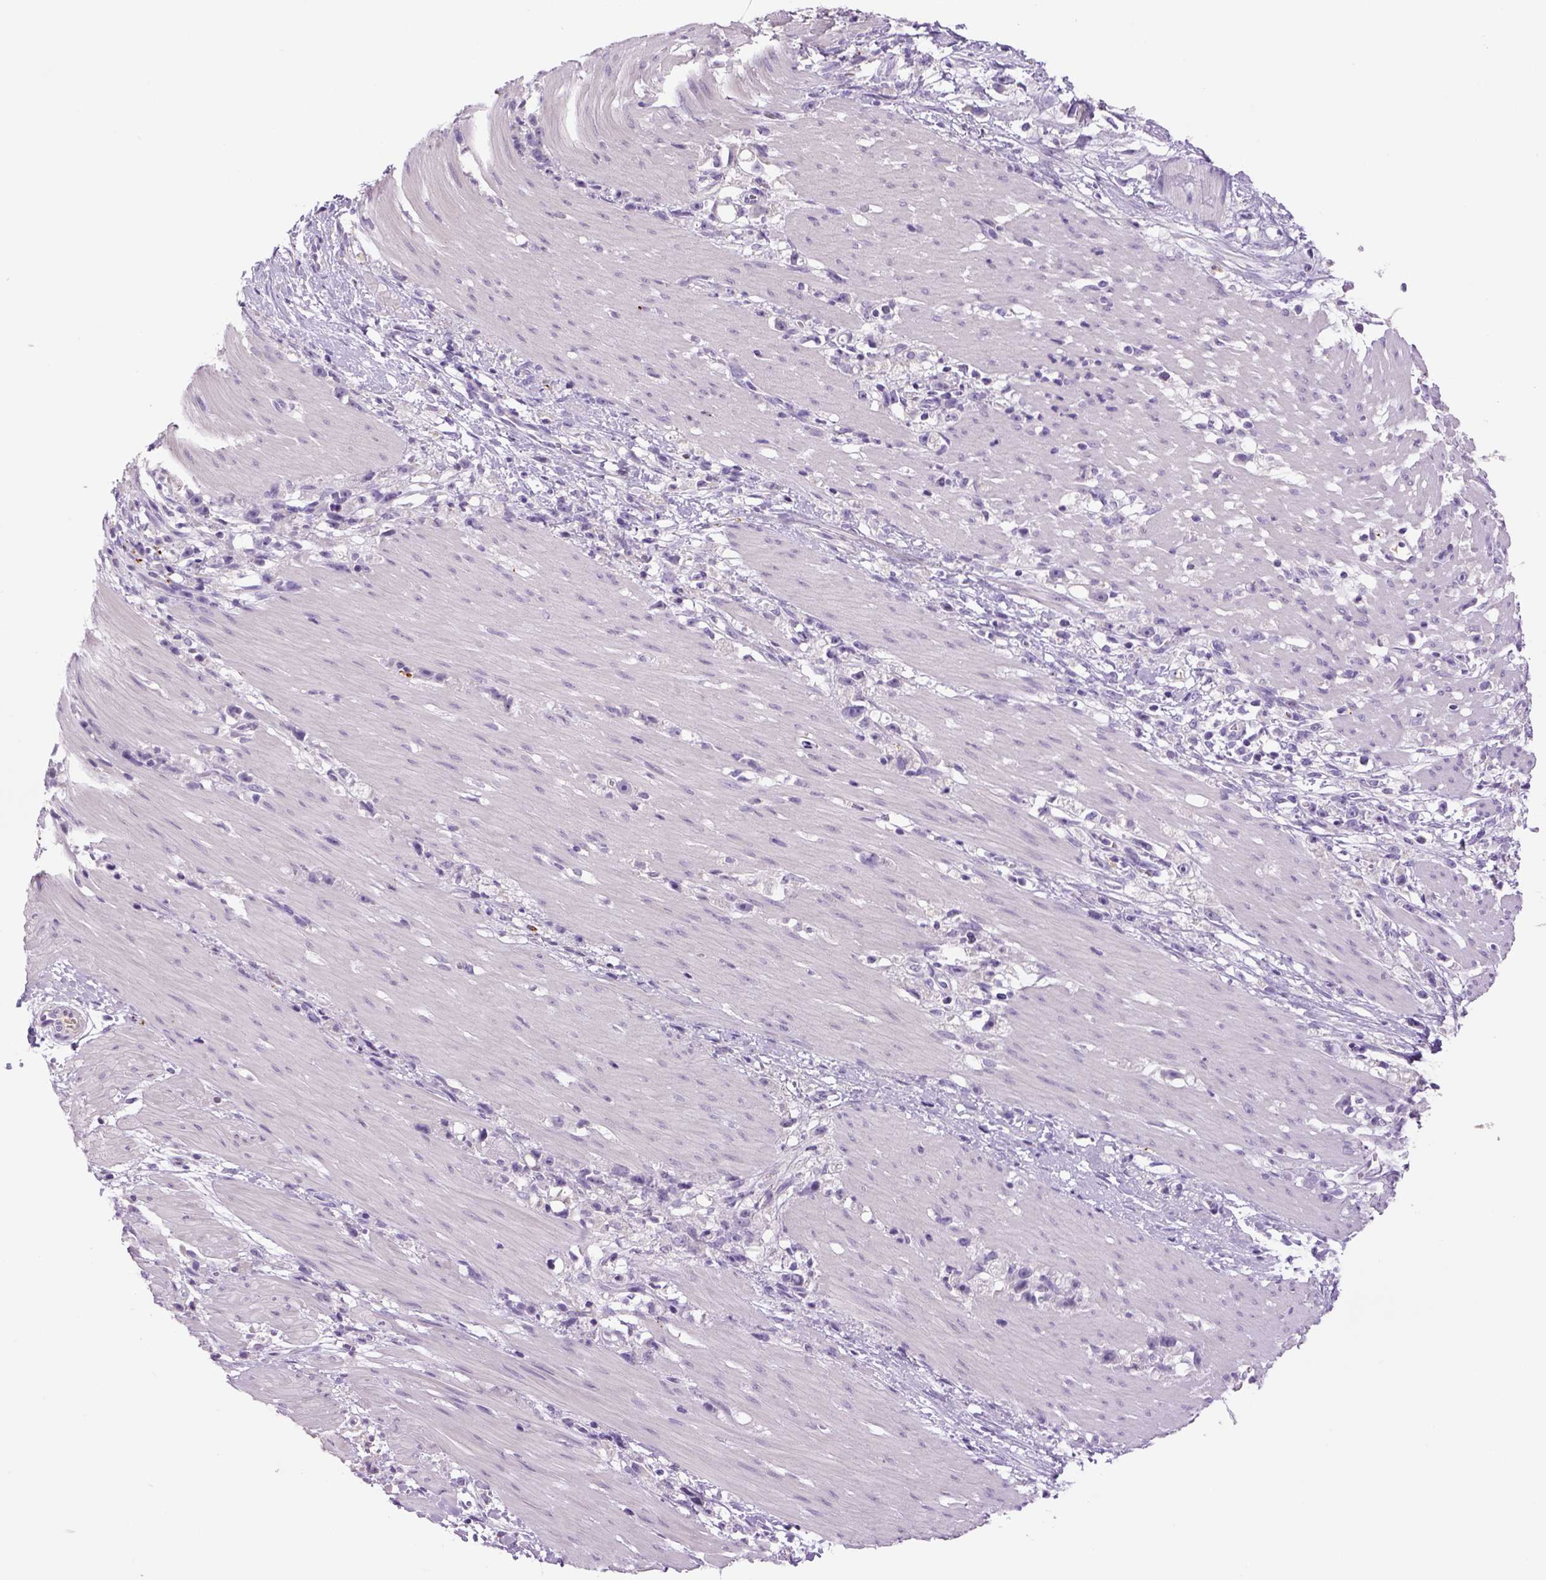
{"staining": {"intensity": "negative", "quantity": "none", "location": "none"}, "tissue": "stomach cancer", "cell_type": "Tumor cells", "image_type": "cancer", "snomed": [{"axis": "morphology", "description": "Adenocarcinoma, NOS"}, {"axis": "topography", "description": "Stomach"}], "caption": "Stomach adenocarcinoma was stained to show a protein in brown. There is no significant staining in tumor cells. (DAB (3,3'-diaminobenzidine) immunohistochemistry, high magnification).", "gene": "DBH", "patient": {"sex": "female", "age": 59}}